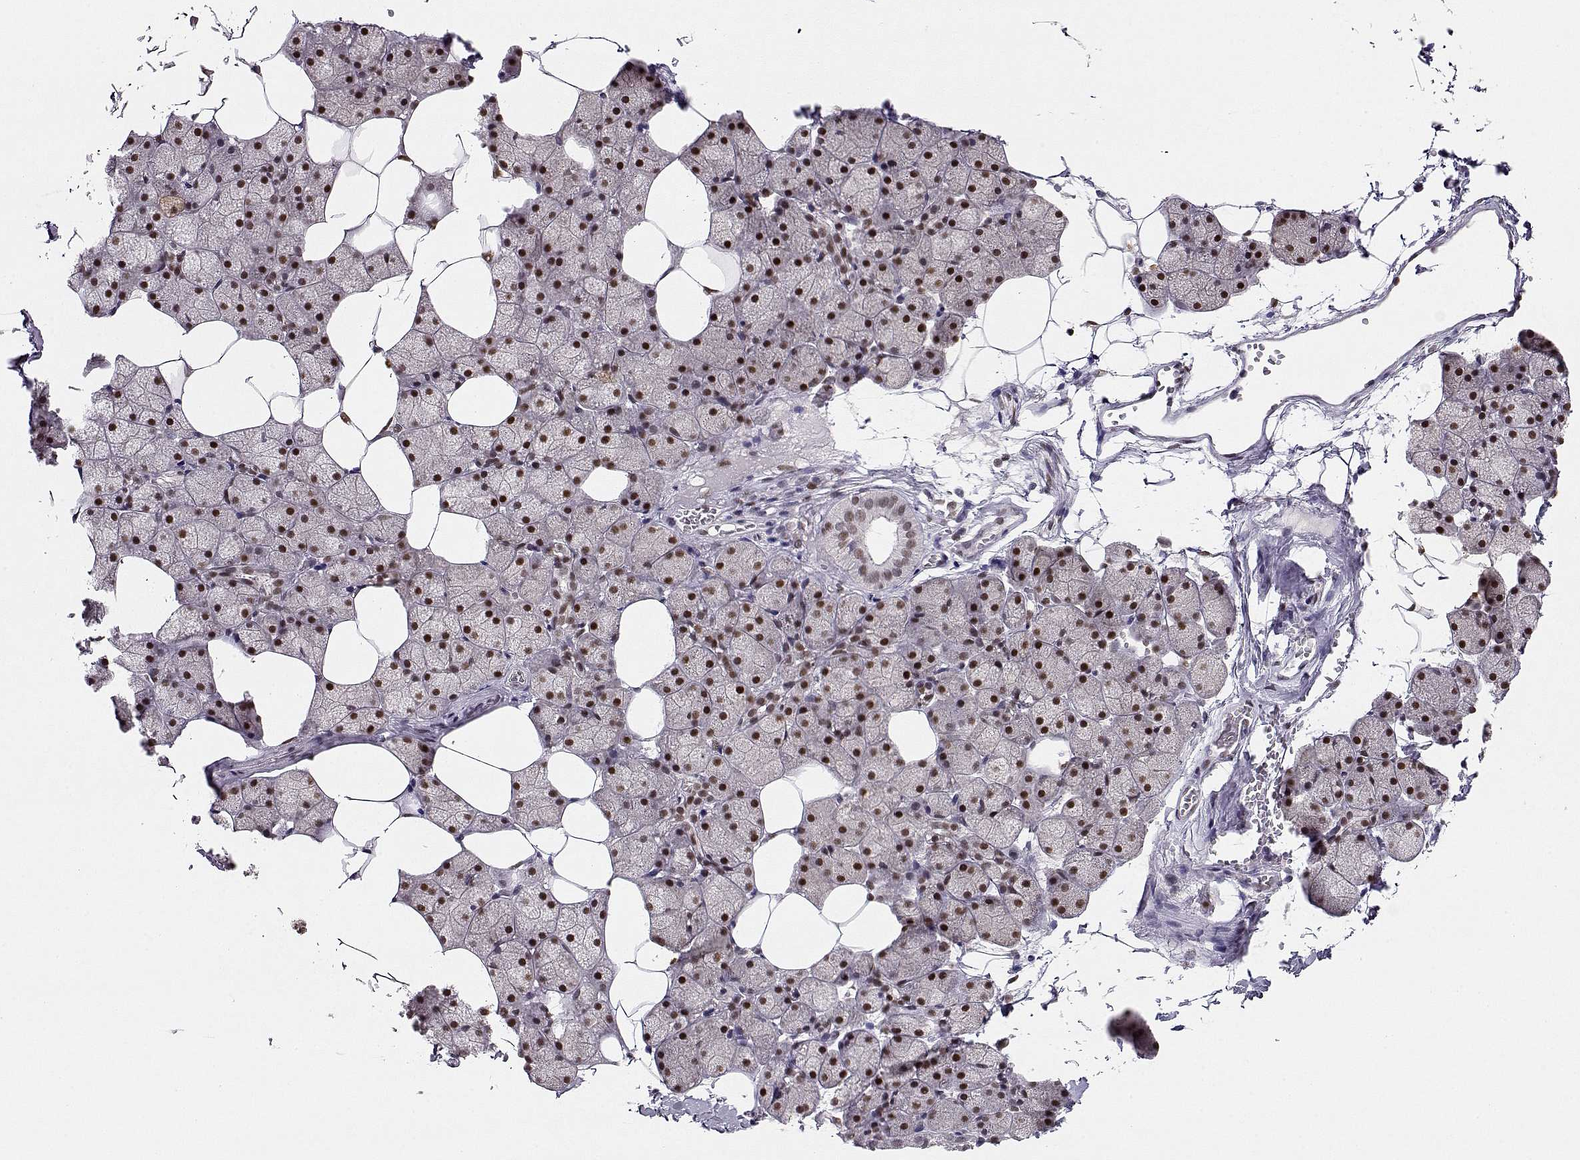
{"staining": {"intensity": "strong", "quantity": "25%-75%", "location": "nuclear"}, "tissue": "salivary gland", "cell_type": "Glandular cells", "image_type": "normal", "snomed": [{"axis": "morphology", "description": "Normal tissue, NOS"}, {"axis": "topography", "description": "Salivary gland"}], "caption": "This photomicrograph shows IHC staining of normal salivary gland, with high strong nuclear staining in about 25%-75% of glandular cells.", "gene": "POLI", "patient": {"sex": "male", "age": 38}}